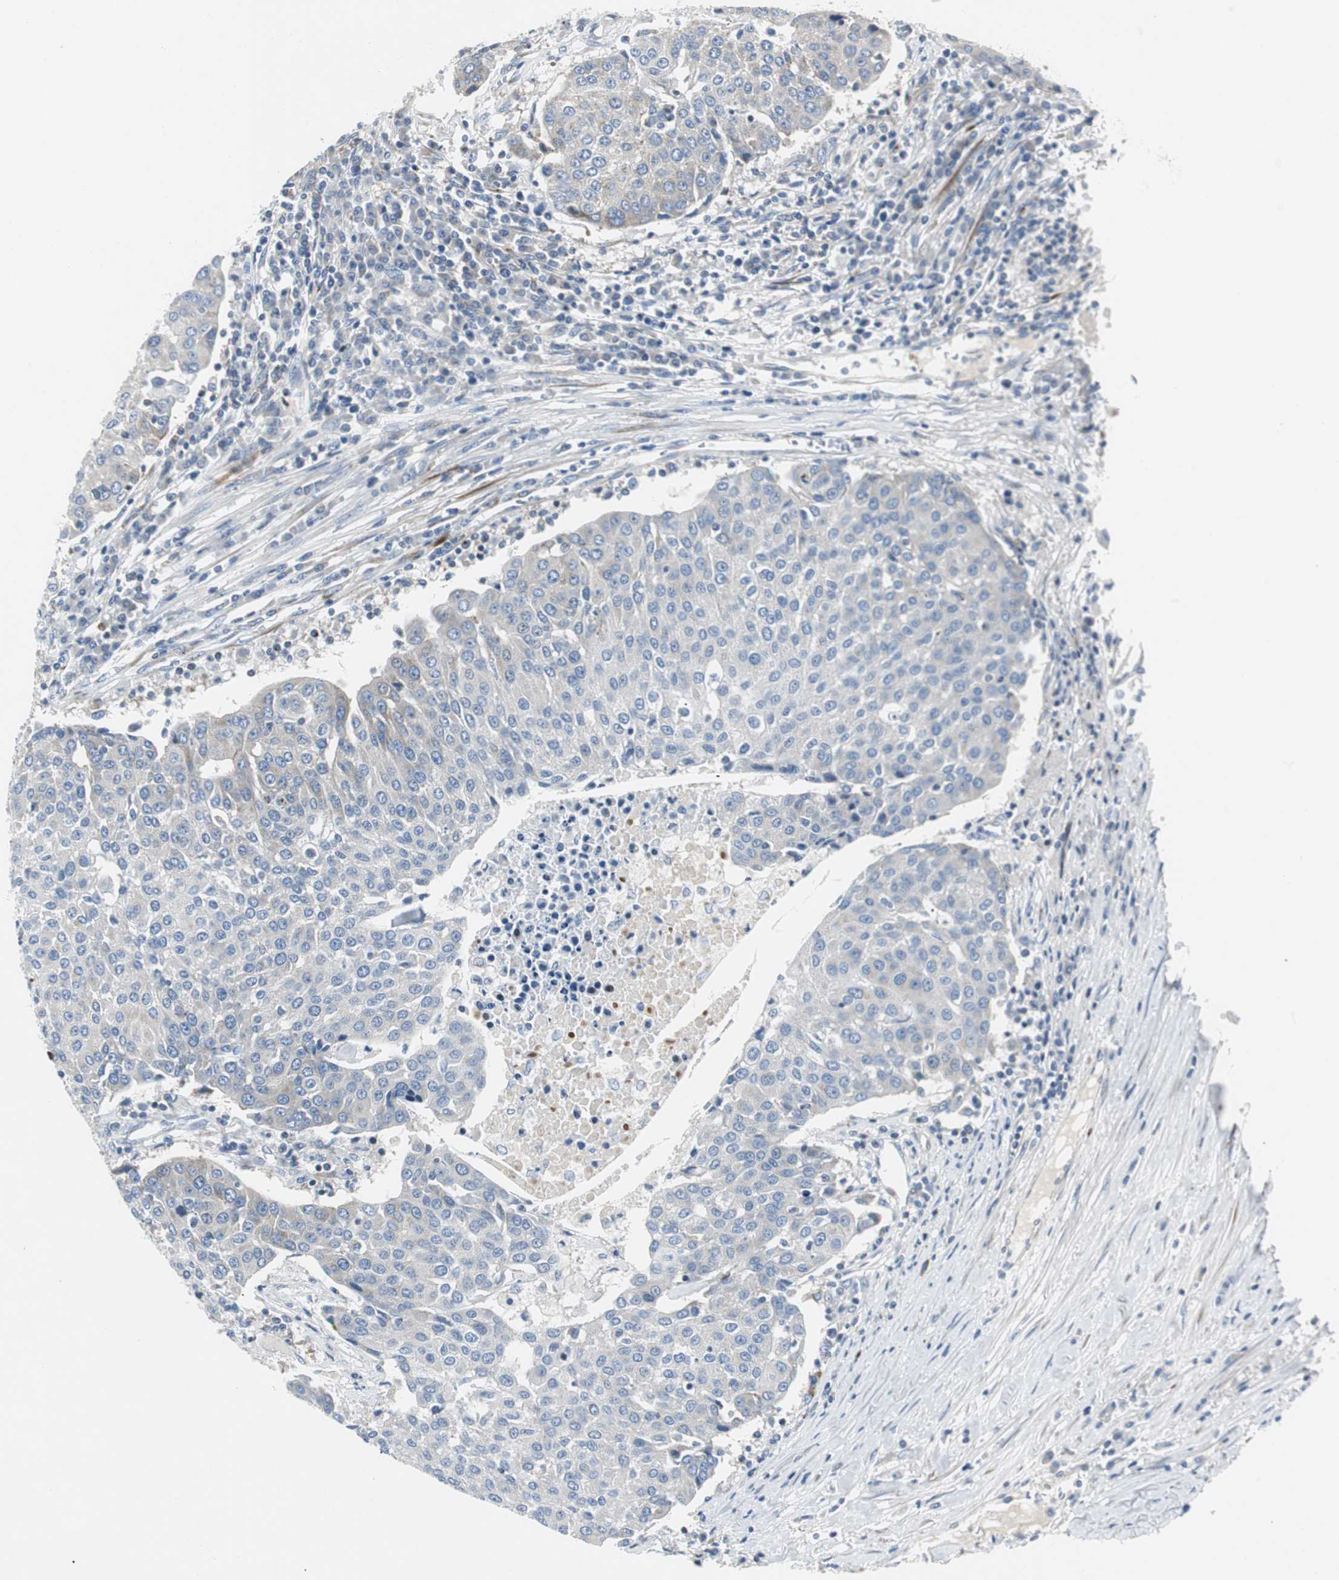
{"staining": {"intensity": "negative", "quantity": "none", "location": "none"}, "tissue": "urothelial cancer", "cell_type": "Tumor cells", "image_type": "cancer", "snomed": [{"axis": "morphology", "description": "Urothelial carcinoma, High grade"}, {"axis": "topography", "description": "Urinary bladder"}], "caption": "A photomicrograph of urothelial carcinoma (high-grade) stained for a protein demonstrates no brown staining in tumor cells.", "gene": "BBC3", "patient": {"sex": "female", "age": 85}}